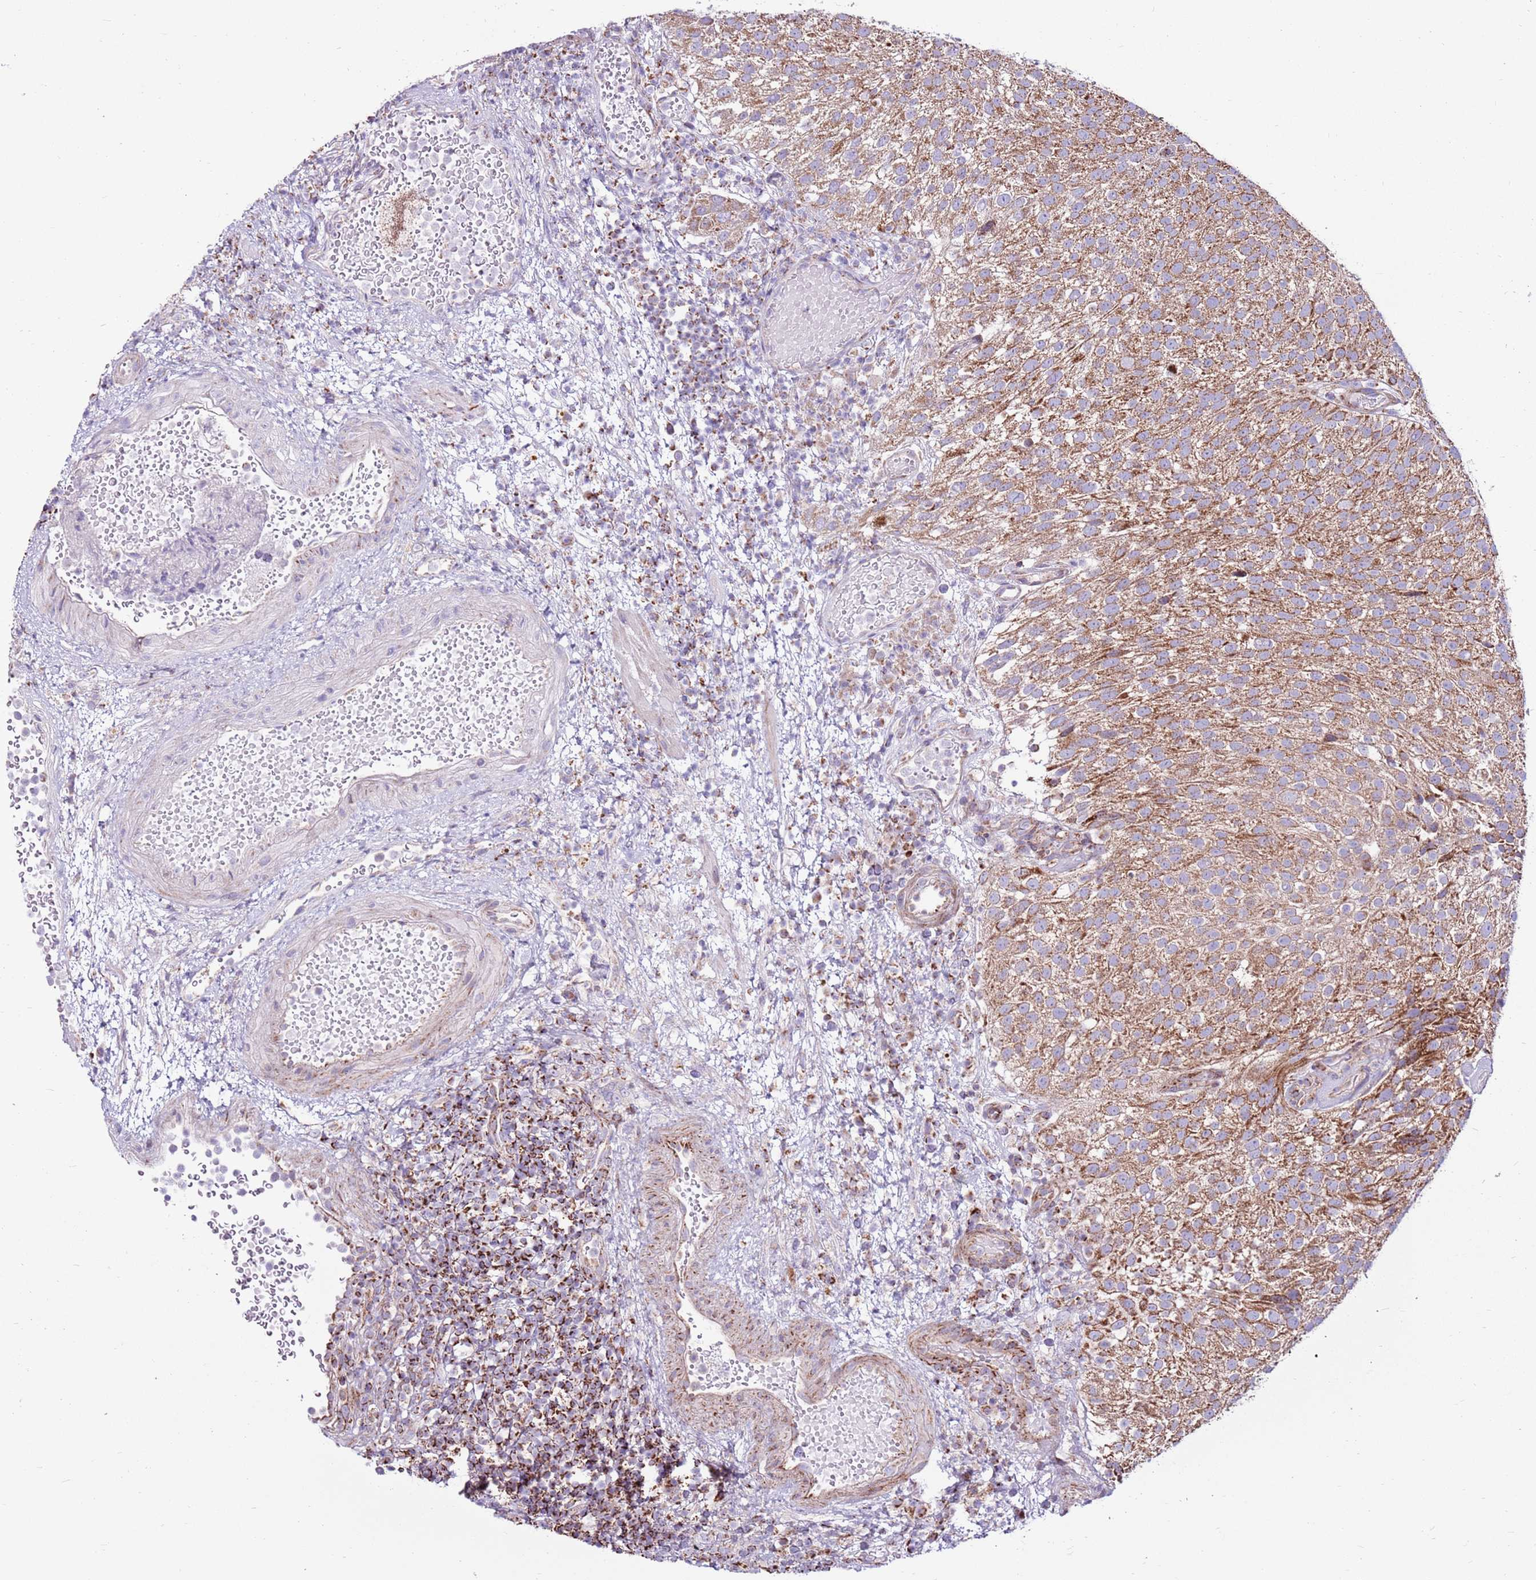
{"staining": {"intensity": "moderate", "quantity": ">75%", "location": "cytoplasmic/membranous"}, "tissue": "urothelial cancer", "cell_type": "Tumor cells", "image_type": "cancer", "snomed": [{"axis": "morphology", "description": "Urothelial carcinoma, Low grade"}, {"axis": "topography", "description": "Urinary bladder"}], "caption": "IHC micrograph of neoplastic tissue: human urothelial cancer stained using immunohistochemistry exhibits medium levels of moderate protein expression localized specifically in the cytoplasmic/membranous of tumor cells, appearing as a cytoplasmic/membranous brown color.", "gene": "HECTD4", "patient": {"sex": "male", "age": 78}}